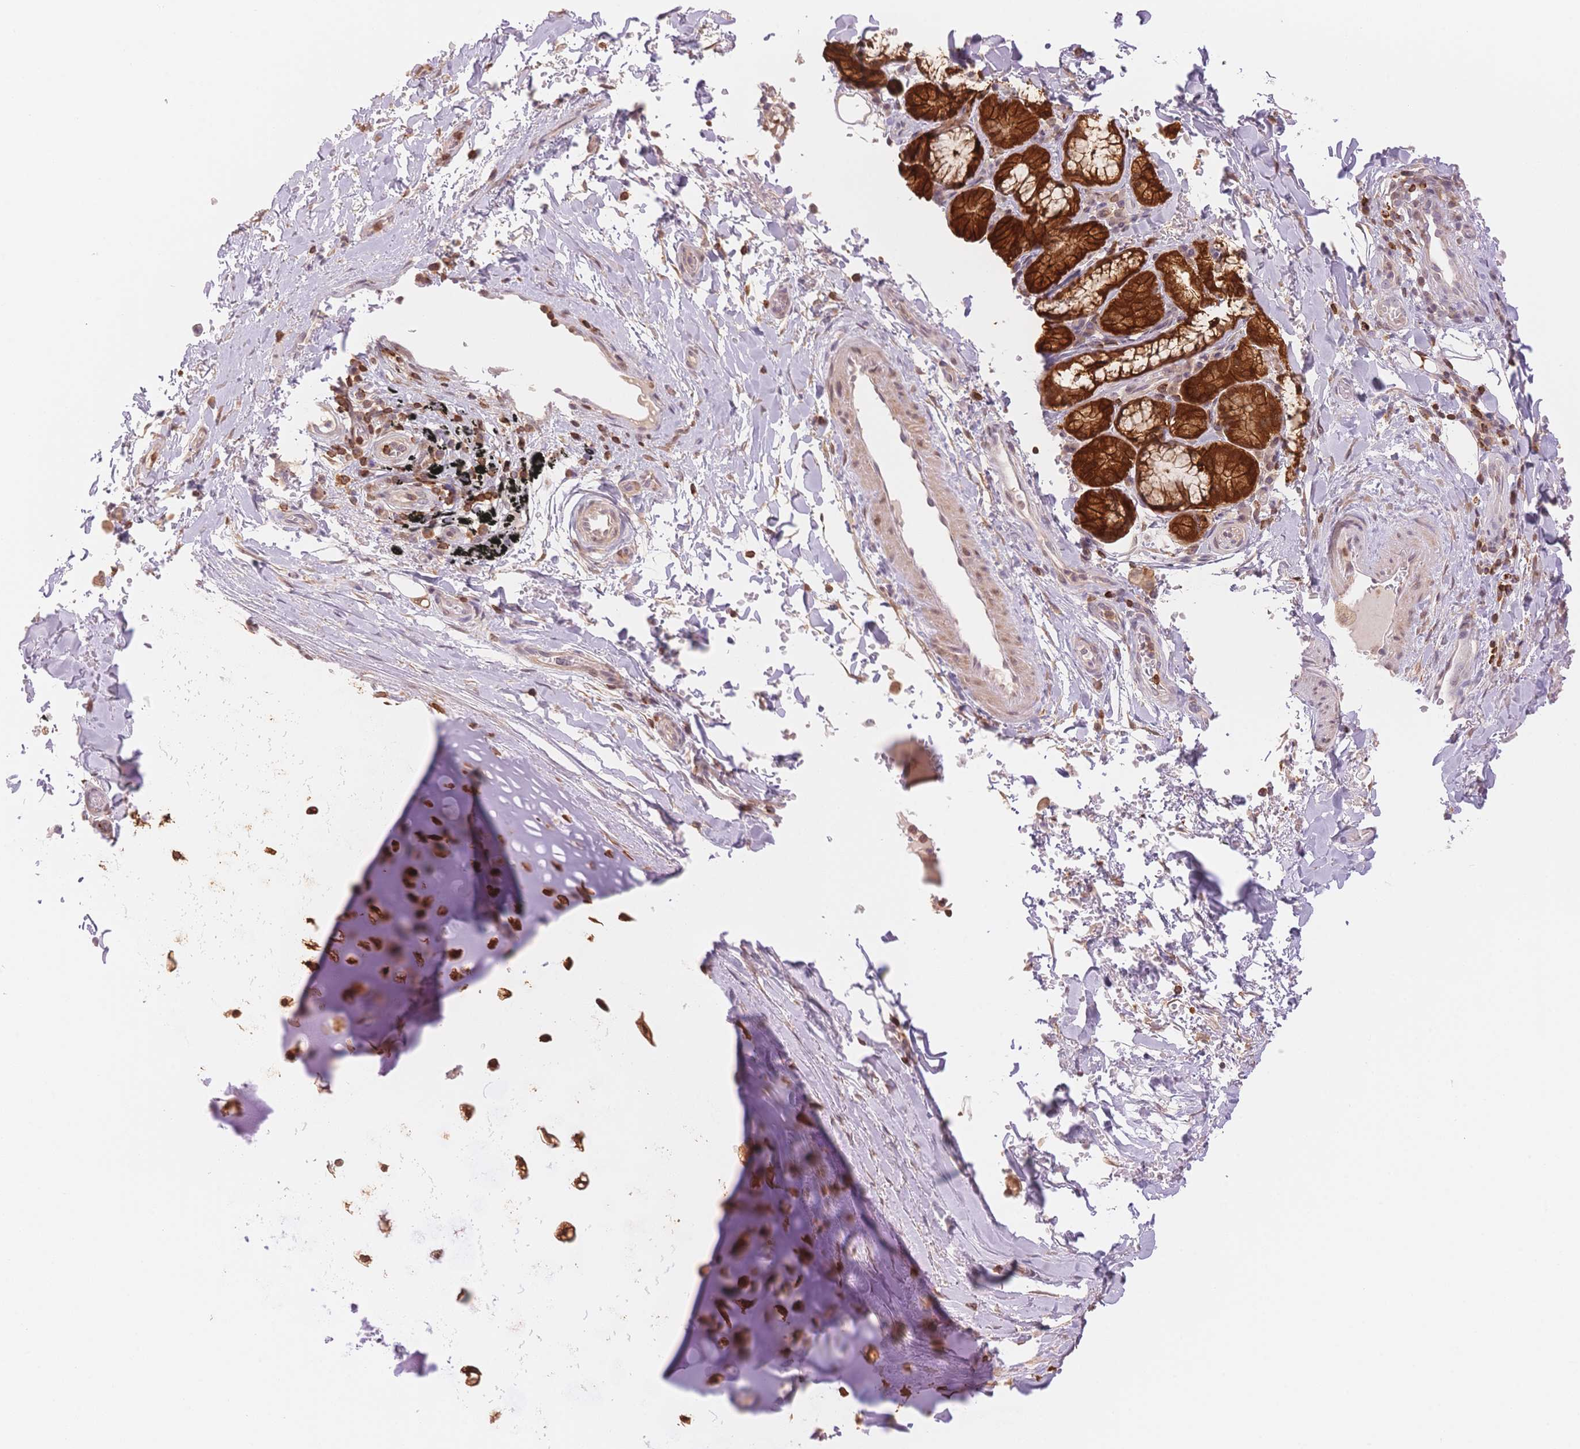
{"staining": {"intensity": "weak", "quantity": "25%-75%", "location": "cytoplasmic/membranous"}, "tissue": "adipose tissue", "cell_type": "Adipocytes", "image_type": "normal", "snomed": [{"axis": "morphology", "description": "Normal tissue, NOS"}, {"axis": "topography", "description": "Cartilage tissue"}, {"axis": "topography", "description": "Bronchus"}], "caption": "Immunohistochemical staining of normal human adipose tissue displays low levels of weak cytoplasmic/membranous expression in about 25%-75% of adipocytes.", "gene": "STK39", "patient": {"sex": "male", "age": 64}}